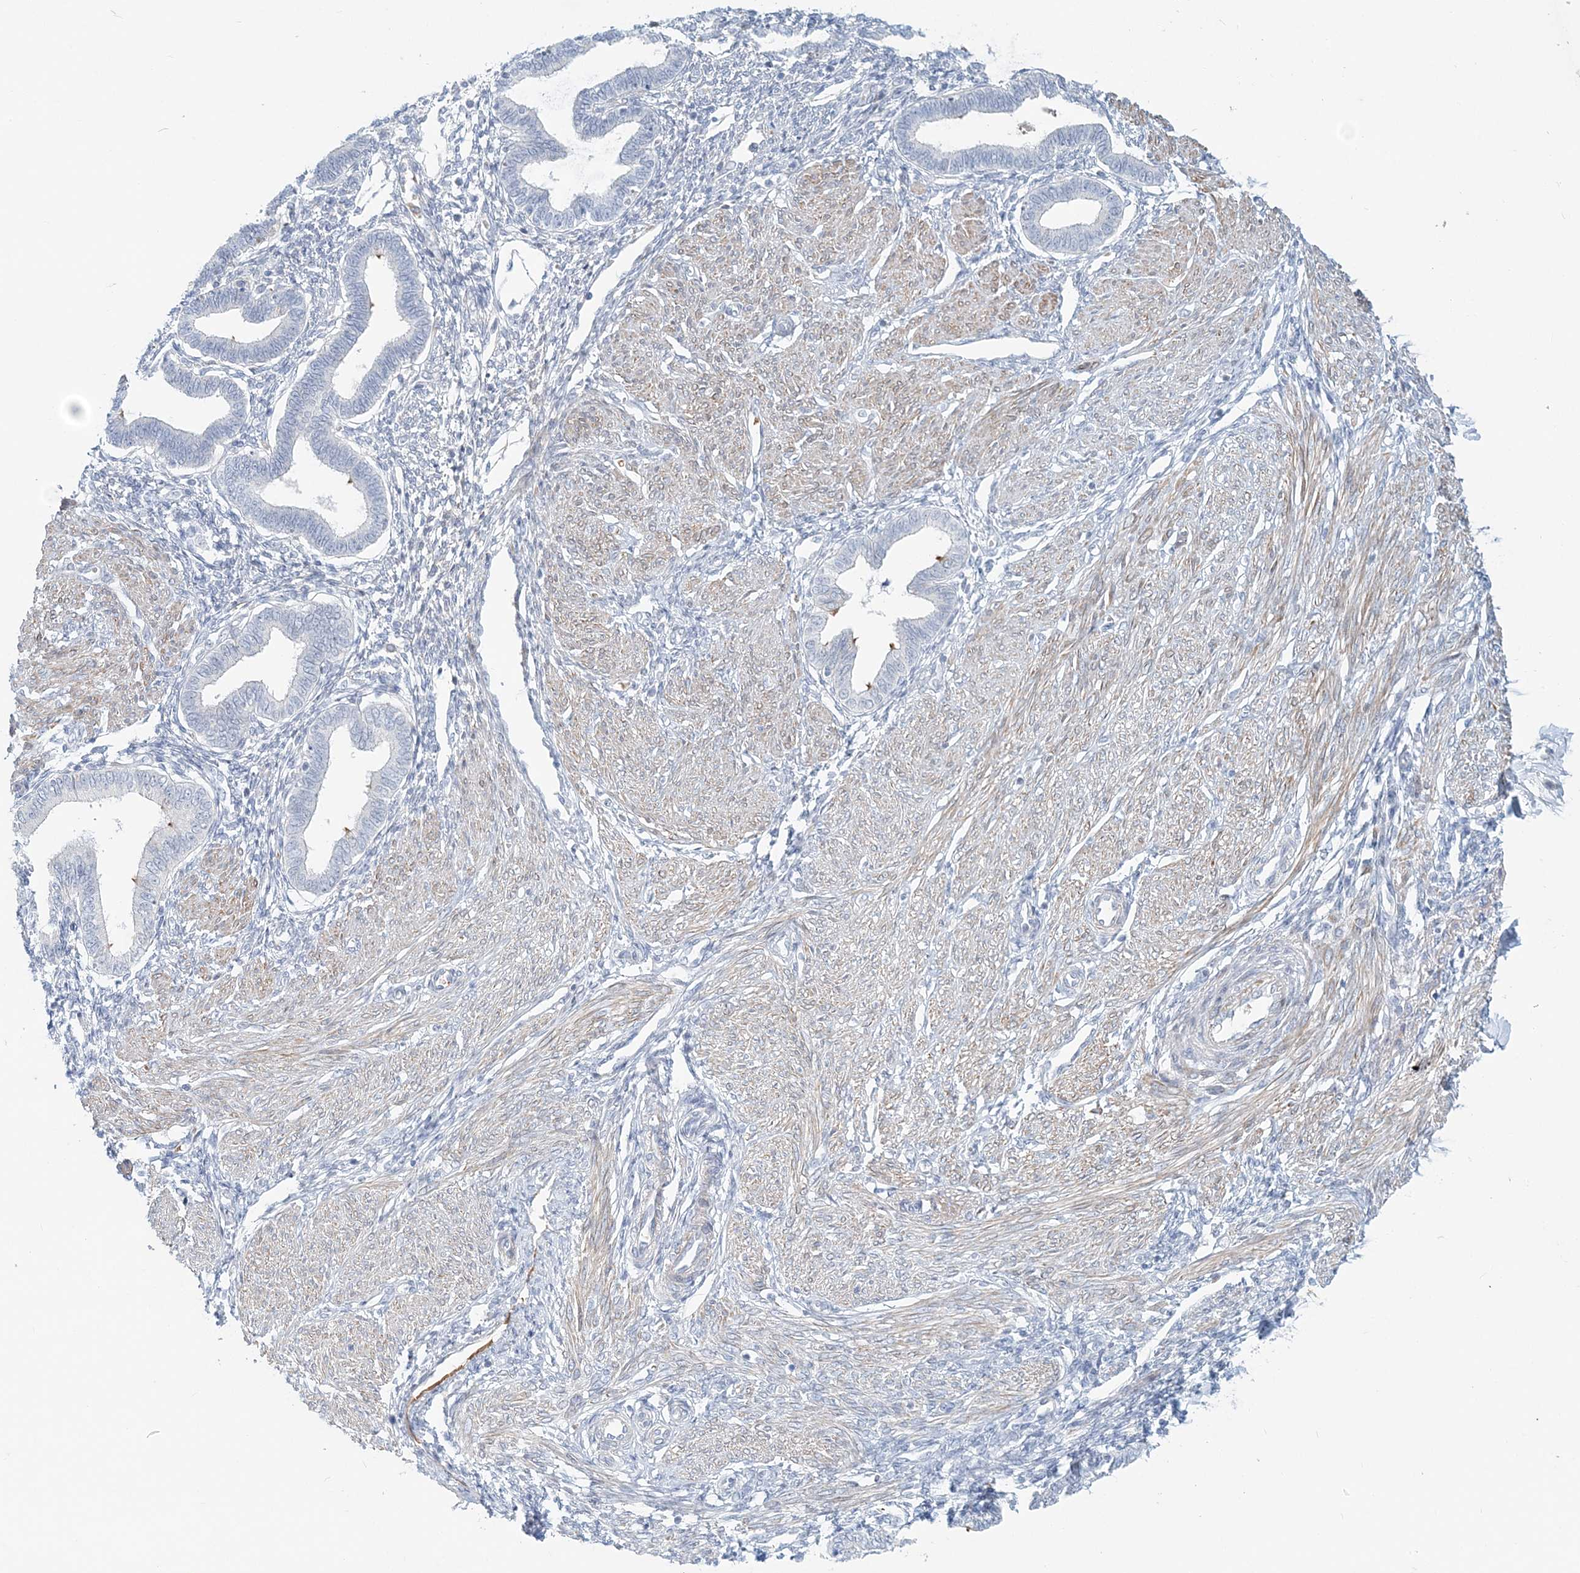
{"staining": {"intensity": "negative", "quantity": "none", "location": "none"}, "tissue": "endometrium", "cell_type": "Cells in endometrial stroma", "image_type": "normal", "snomed": [{"axis": "morphology", "description": "Normal tissue, NOS"}, {"axis": "topography", "description": "Endometrium"}], "caption": "Immunohistochemistry (IHC) of unremarkable endometrium exhibits no positivity in cells in endometrial stroma. Brightfield microscopy of IHC stained with DAB (brown) and hematoxylin (blue), captured at high magnification.", "gene": "DNAH5", "patient": {"sex": "female", "age": 53}}